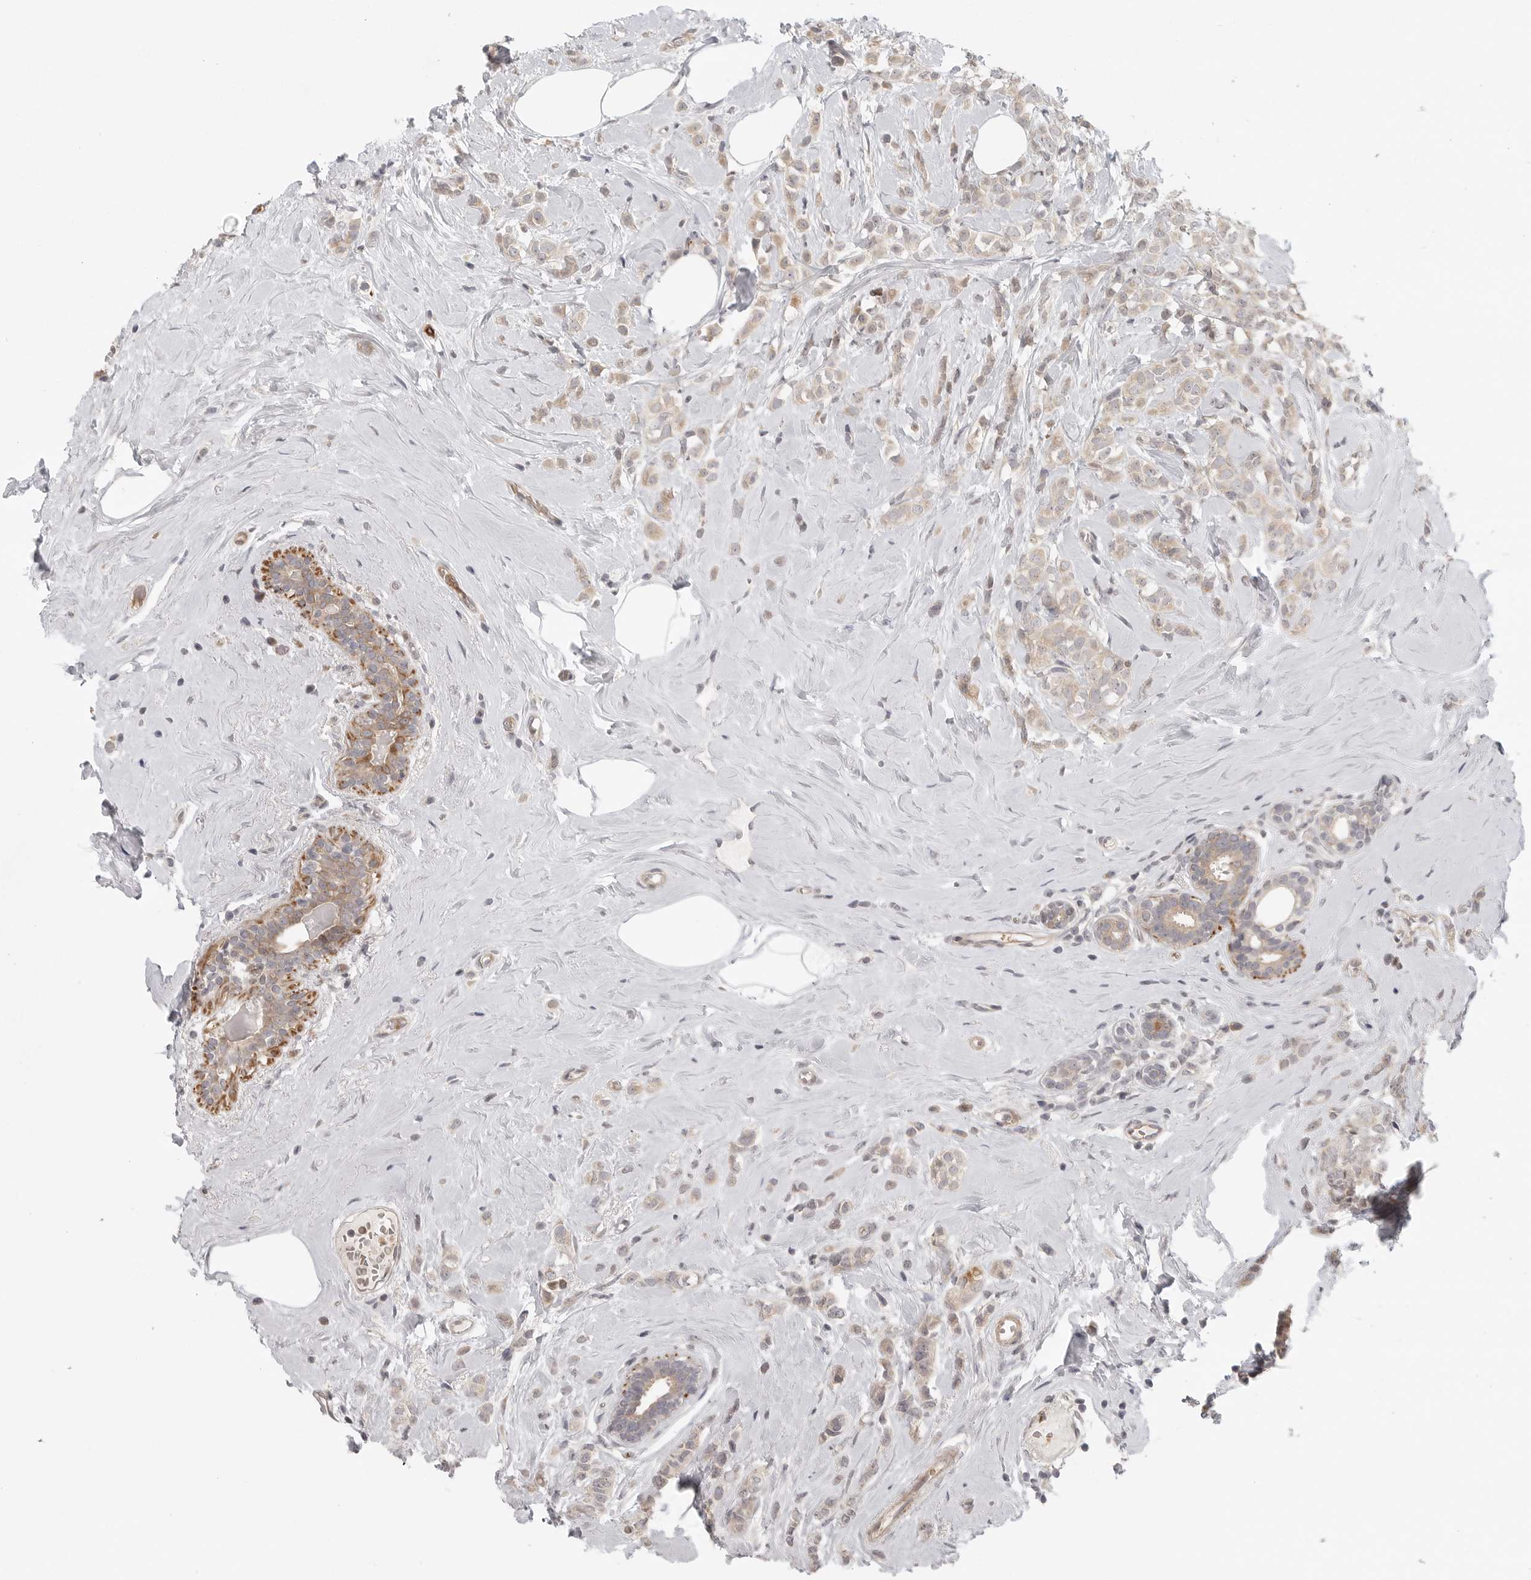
{"staining": {"intensity": "weak", "quantity": "25%-75%", "location": "cytoplasmic/membranous"}, "tissue": "breast cancer", "cell_type": "Tumor cells", "image_type": "cancer", "snomed": [{"axis": "morphology", "description": "Lobular carcinoma"}, {"axis": "topography", "description": "Breast"}], "caption": "Immunohistochemistry (IHC) photomicrograph of neoplastic tissue: human breast cancer stained using IHC shows low levels of weak protein expression localized specifically in the cytoplasmic/membranous of tumor cells, appearing as a cytoplasmic/membranous brown color.", "gene": "CCPG1", "patient": {"sex": "female", "age": 47}}